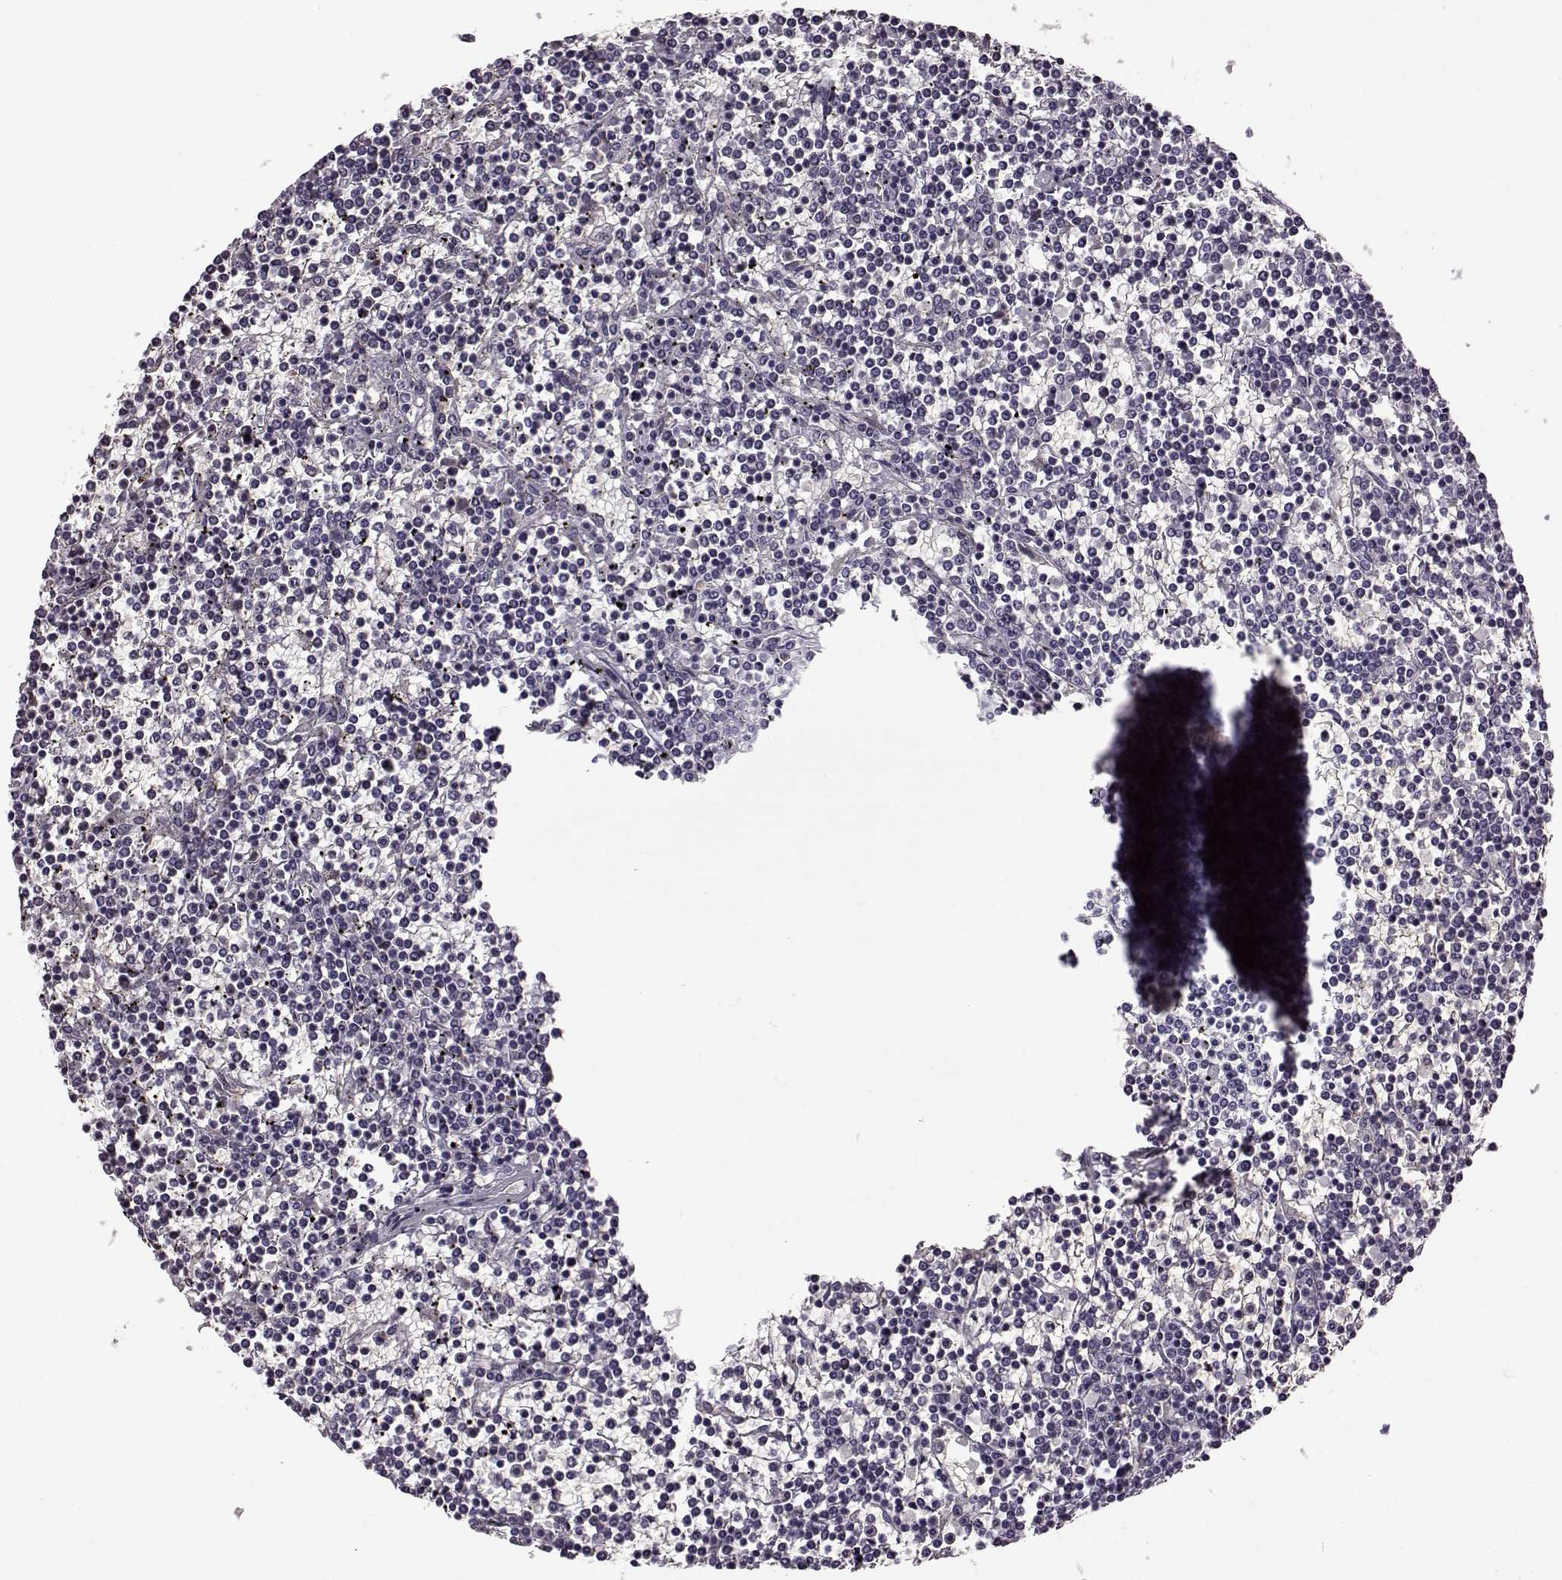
{"staining": {"intensity": "negative", "quantity": "none", "location": "none"}, "tissue": "lymphoma", "cell_type": "Tumor cells", "image_type": "cancer", "snomed": [{"axis": "morphology", "description": "Malignant lymphoma, non-Hodgkin's type, Low grade"}, {"axis": "topography", "description": "Spleen"}], "caption": "High magnification brightfield microscopy of lymphoma stained with DAB (brown) and counterstained with hematoxylin (blue): tumor cells show no significant expression.", "gene": "CNGA3", "patient": {"sex": "female", "age": 19}}